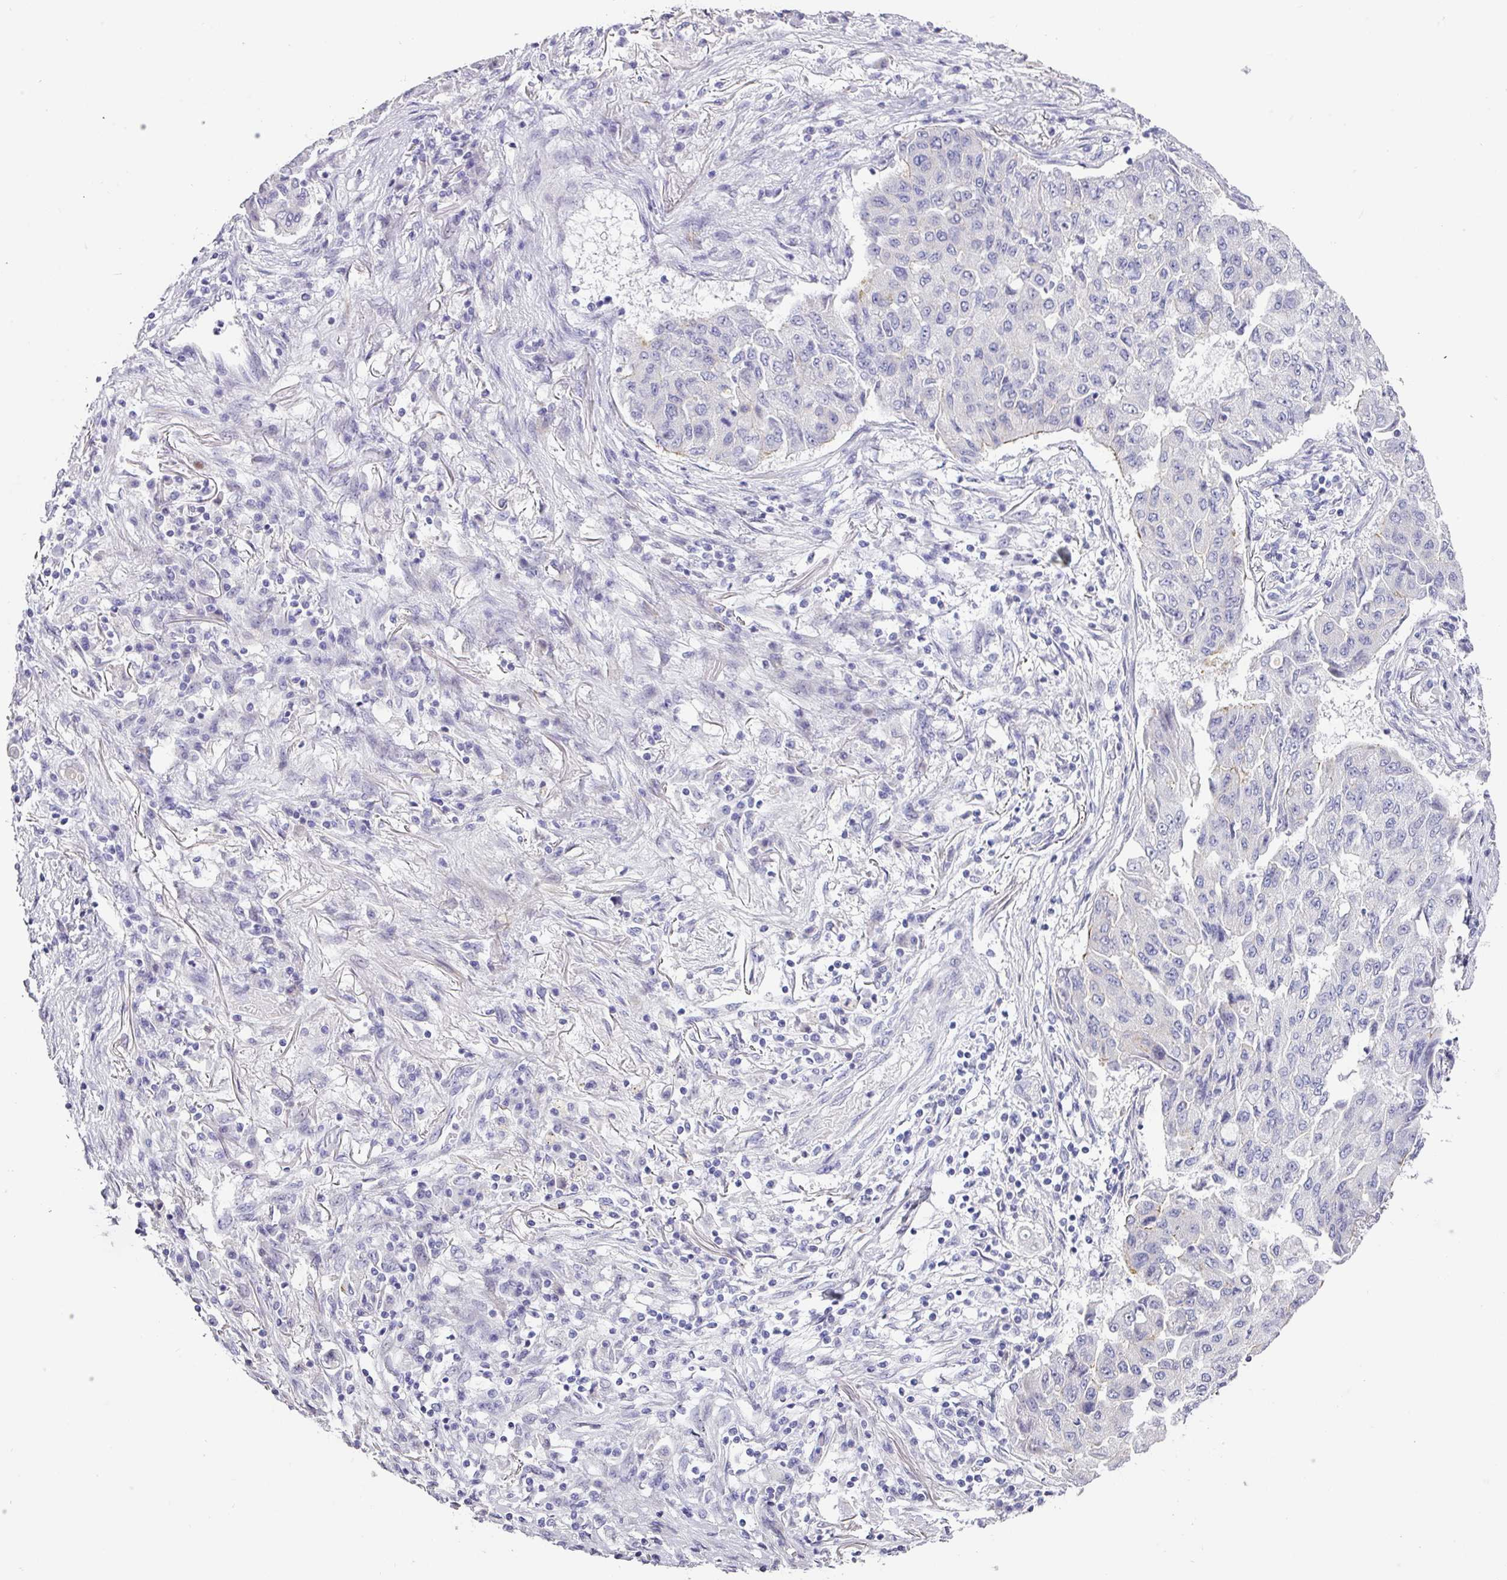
{"staining": {"intensity": "negative", "quantity": "none", "location": "none"}, "tissue": "lung cancer", "cell_type": "Tumor cells", "image_type": "cancer", "snomed": [{"axis": "morphology", "description": "Squamous cell carcinoma, NOS"}, {"axis": "topography", "description": "Lung"}], "caption": "This is a image of immunohistochemistry (IHC) staining of squamous cell carcinoma (lung), which shows no positivity in tumor cells. (Stains: DAB IHC with hematoxylin counter stain, Microscopy: brightfield microscopy at high magnification).", "gene": "ANKRD29", "patient": {"sex": "male", "age": 74}}